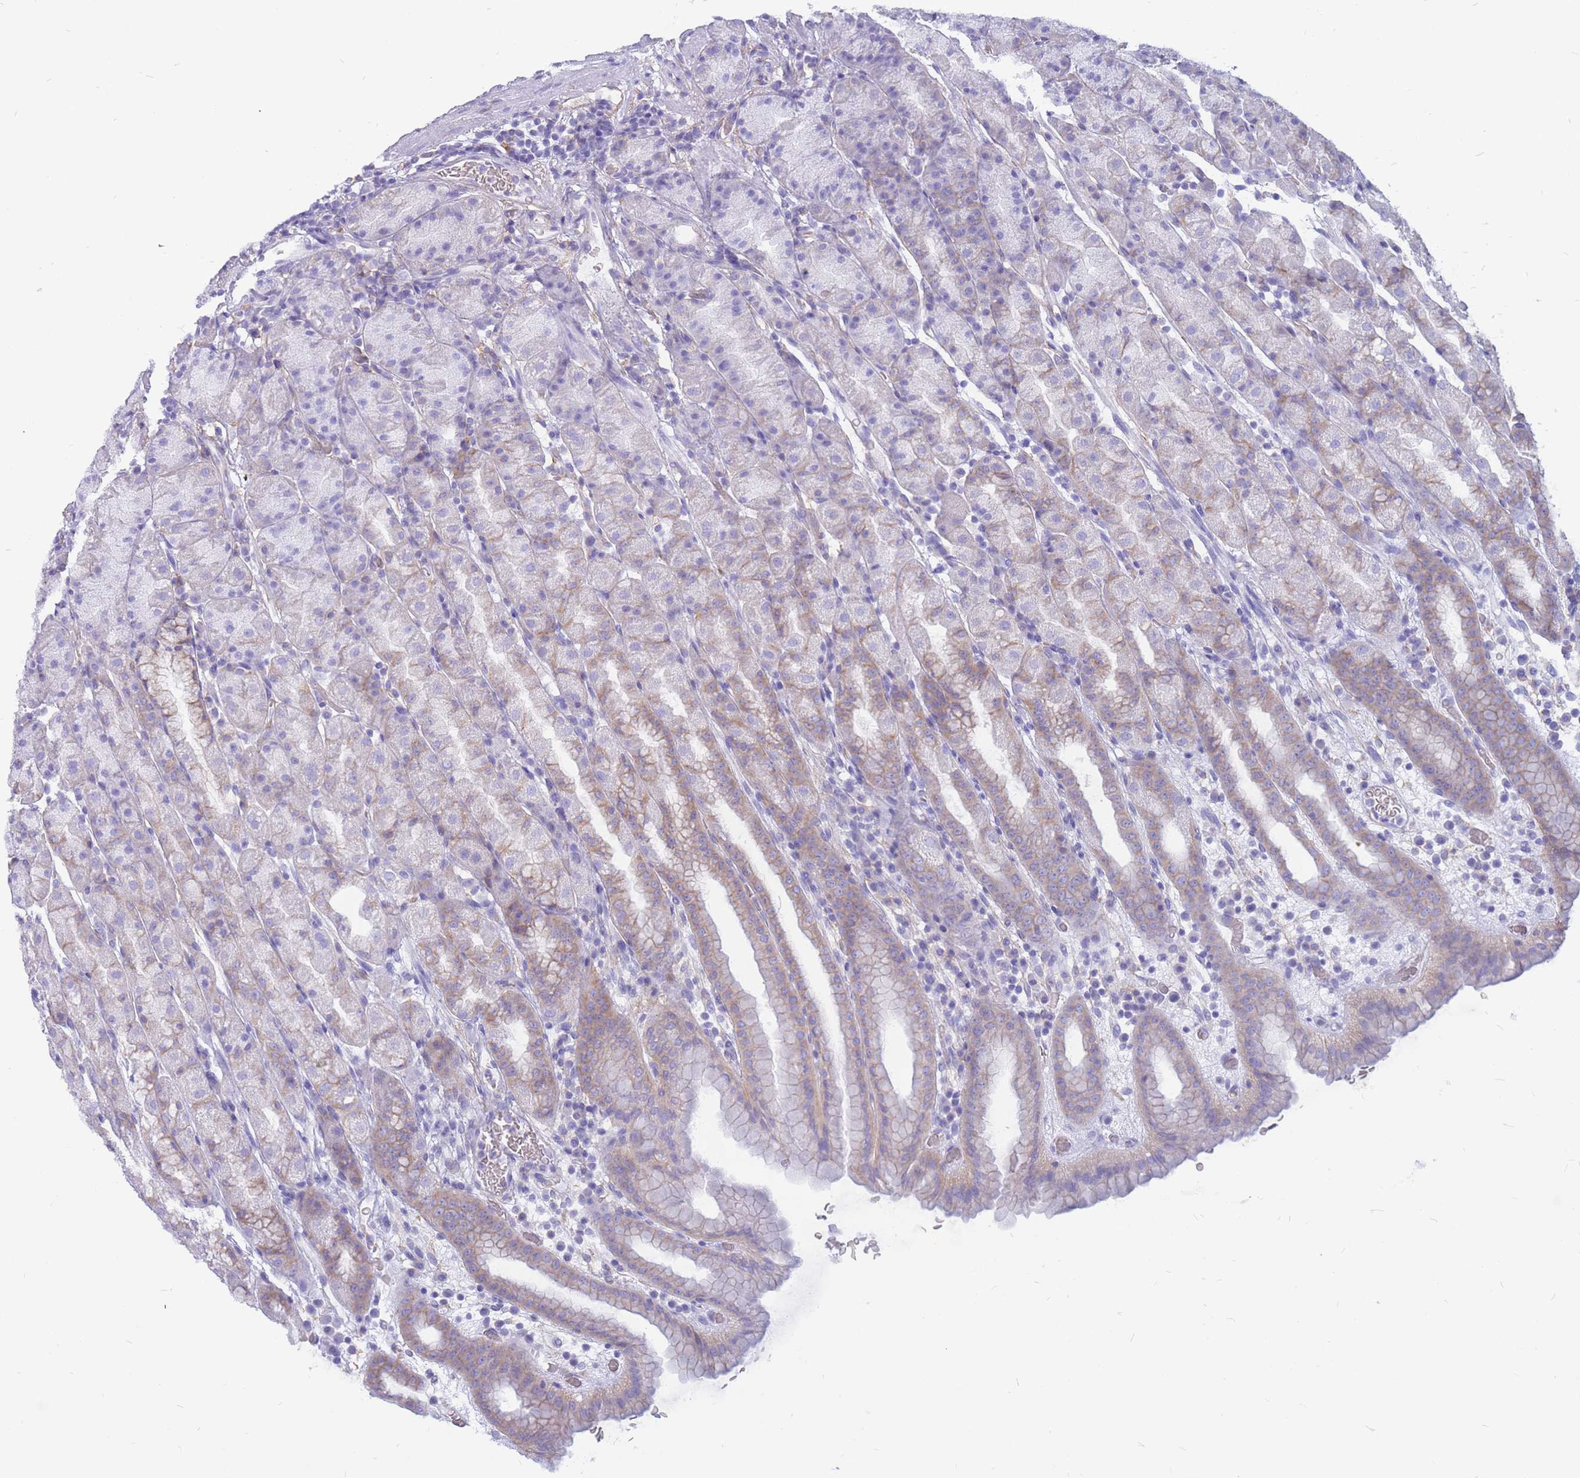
{"staining": {"intensity": "moderate", "quantity": "25%-75%", "location": "cytoplasmic/membranous"}, "tissue": "stomach", "cell_type": "Glandular cells", "image_type": "normal", "snomed": [{"axis": "morphology", "description": "Normal tissue, NOS"}, {"axis": "topography", "description": "Stomach, upper"}], "caption": "A micrograph of stomach stained for a protein displays moderate cytoplasmic/membranous brown staining in glandular cells.", "gene": "ADD2", "patient": {"sex": "male", "age": 68}}